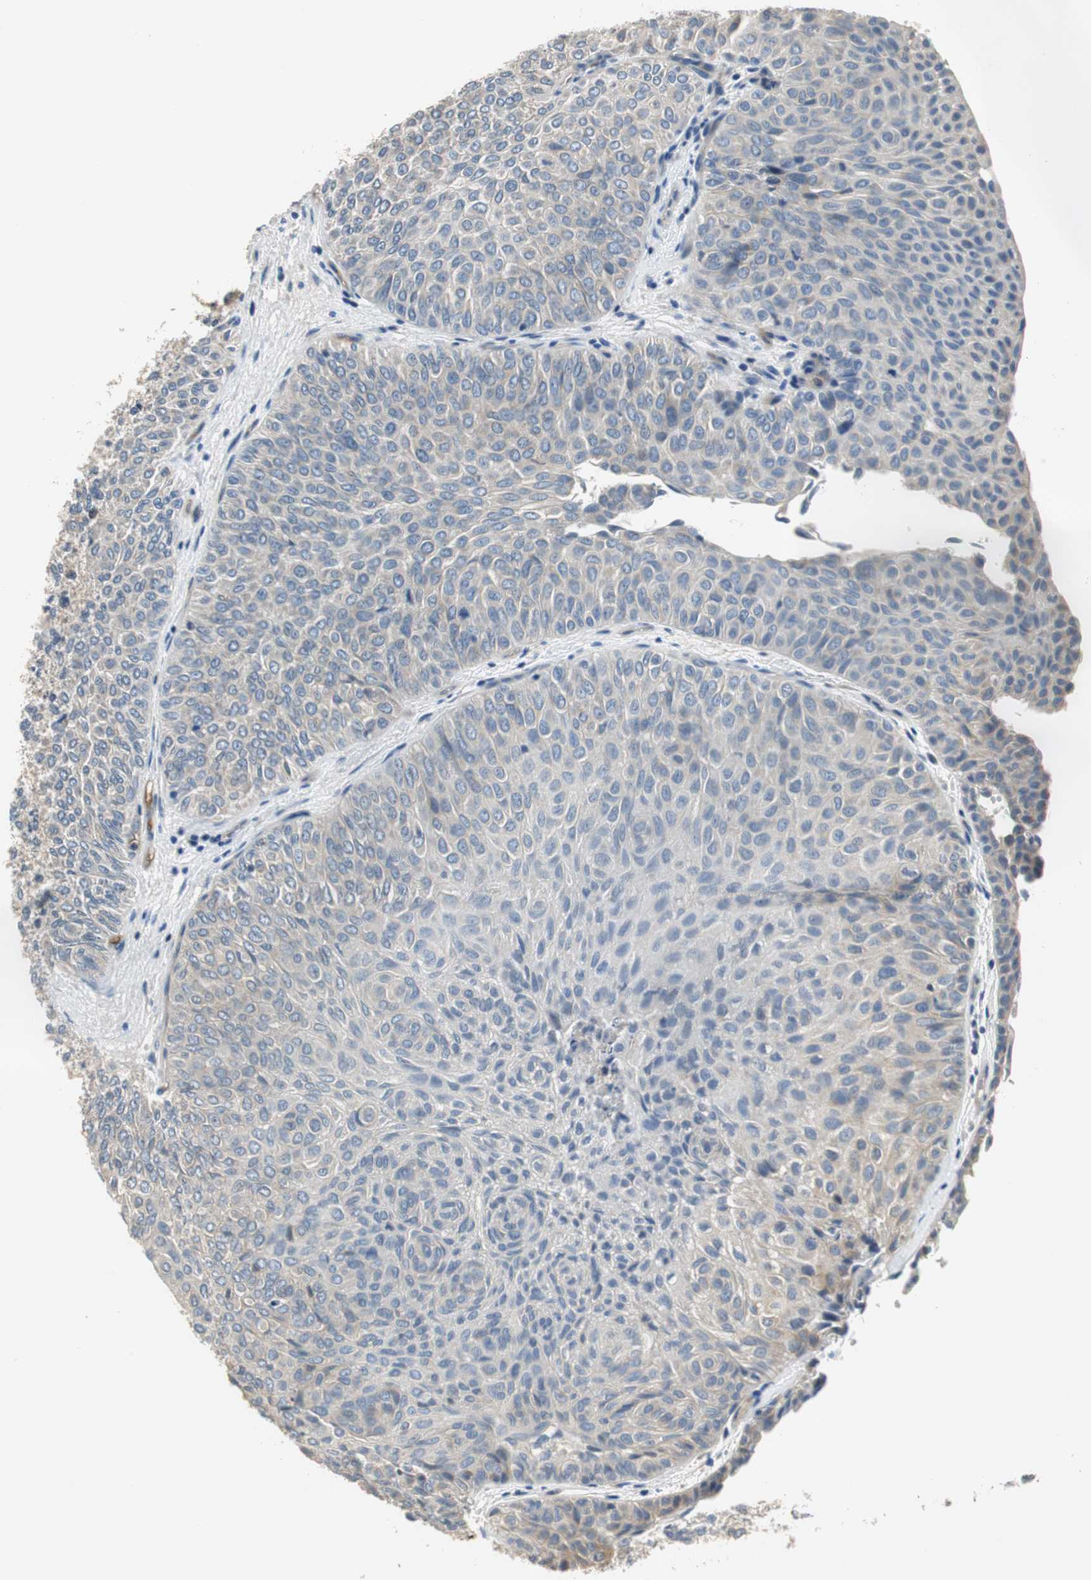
{"staining": {"intensity": "weak", "quantity": "<25%", "location": "cytoplasmic/membranous"}, "tissue": "urothelial cancer", "cell_type": "Tumor cells", "image_type": "cancer", "snomed": [{"axis": "morphology", "description": "Urothelial carcinoma, Low grade"}, {"axis": "topography", "description": "Urinary bladder"}], "caption": "This micrograph is of urothelial cancer stained with immunohistochemistry (IHC) to label a protein in brown with the nuclei are counter-stained blue. There is no staining in tumor cells.", "gene": "MTIF2", "patient": {"sex": "male", "age": 78}}